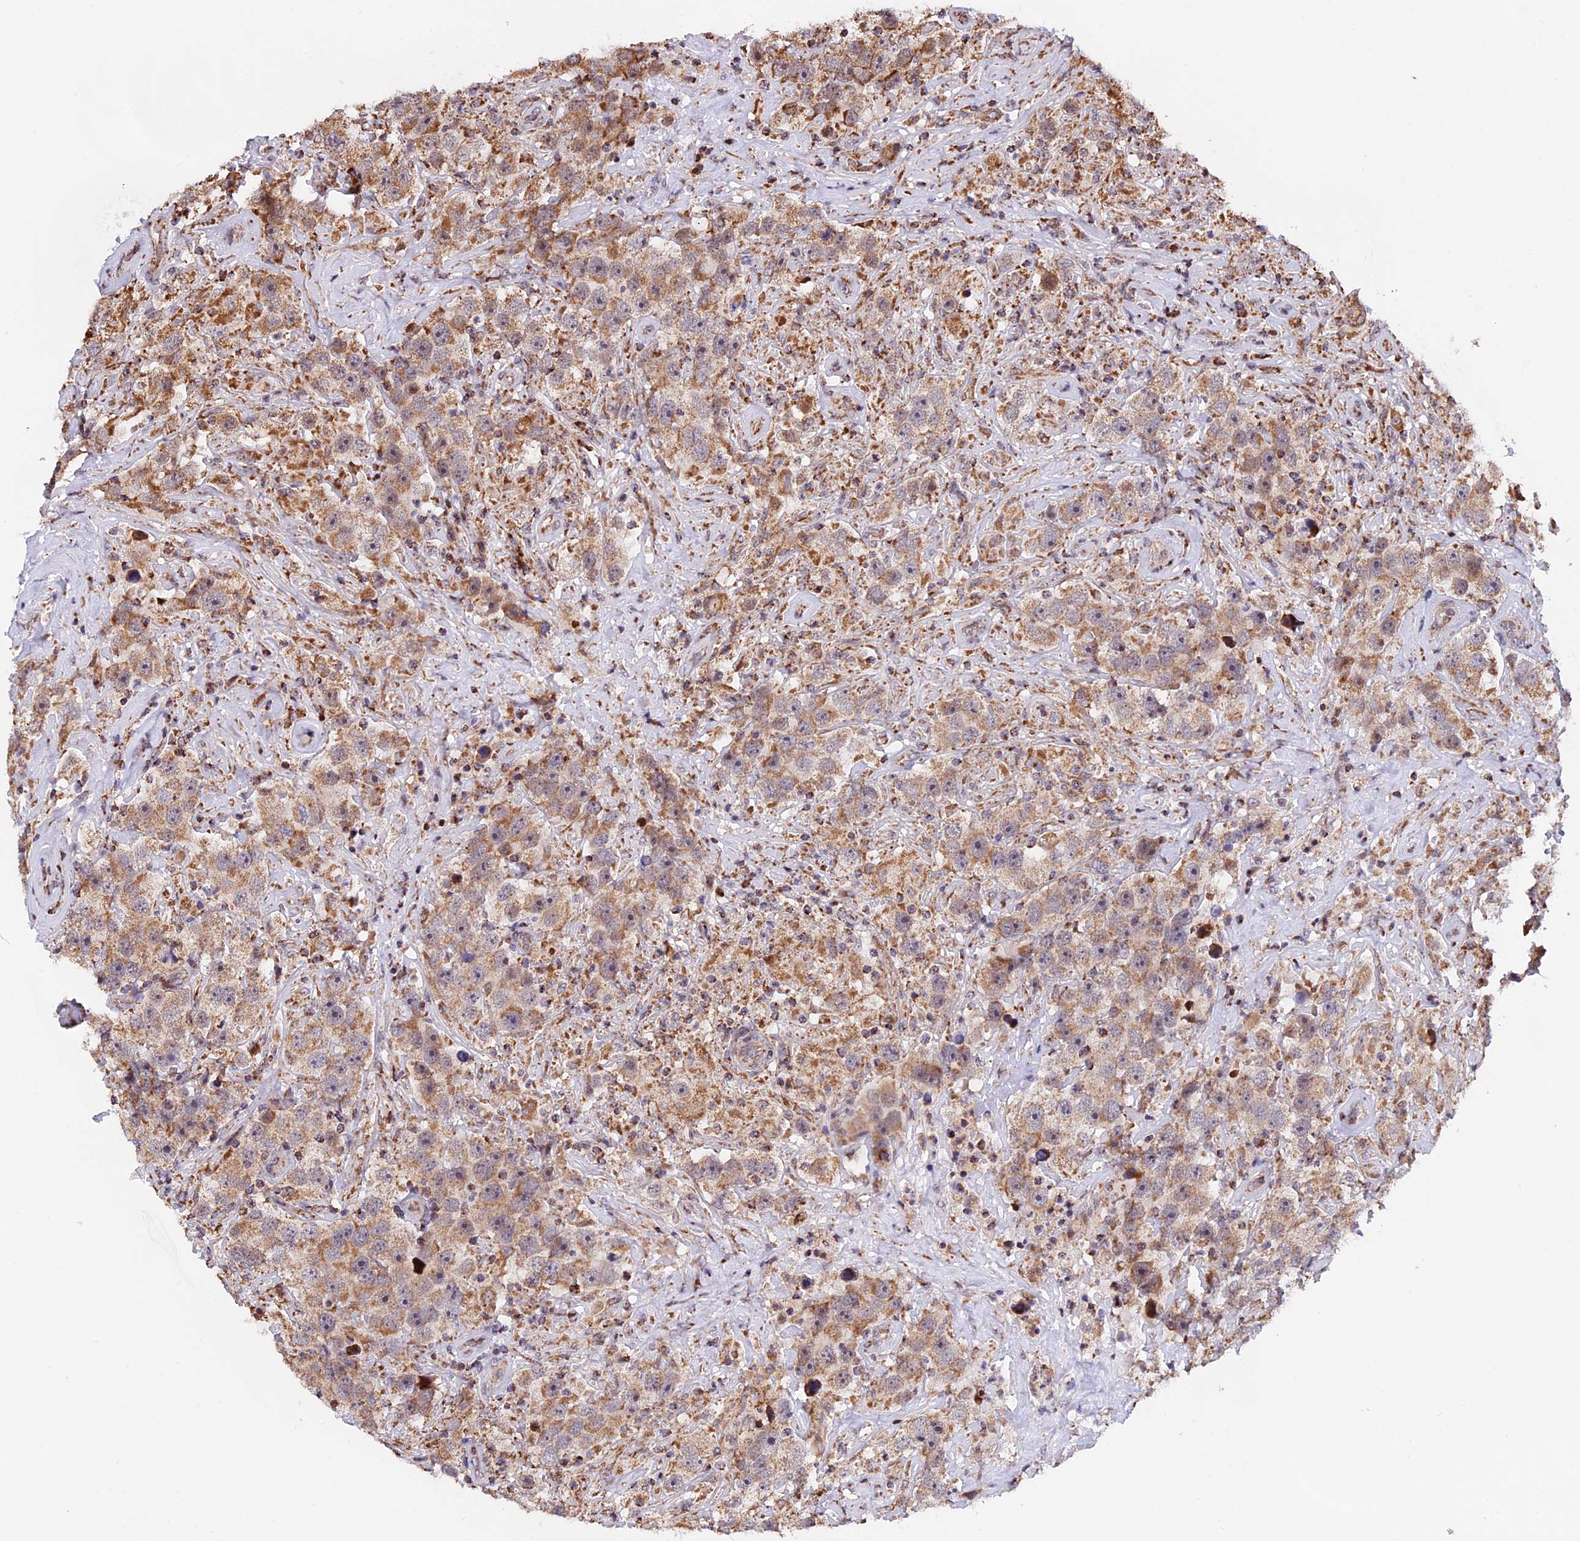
{"staining": {"intensity": "moderate", "quantity": ">75%", "location": "cytoplasmic/membranous"}, "tissue": "testis cancer", "cell_type": "Tumor cells", "image_type": "cancer", "snomed": [{"axis": "morphology", "description": "Seminoma, NOS"}, {"axis": "topography", "description": "Testis"}], "caption": "Protein analysis of testis cancer tissue demonstrates moderate cytoplasmic/membranous expression in approximately >75% of tumor cells. (Brightfield microscopy of DAB IHC at high magnification).", "gene": "FAM174C", "patient": {"sex": "male", "age": 49}}